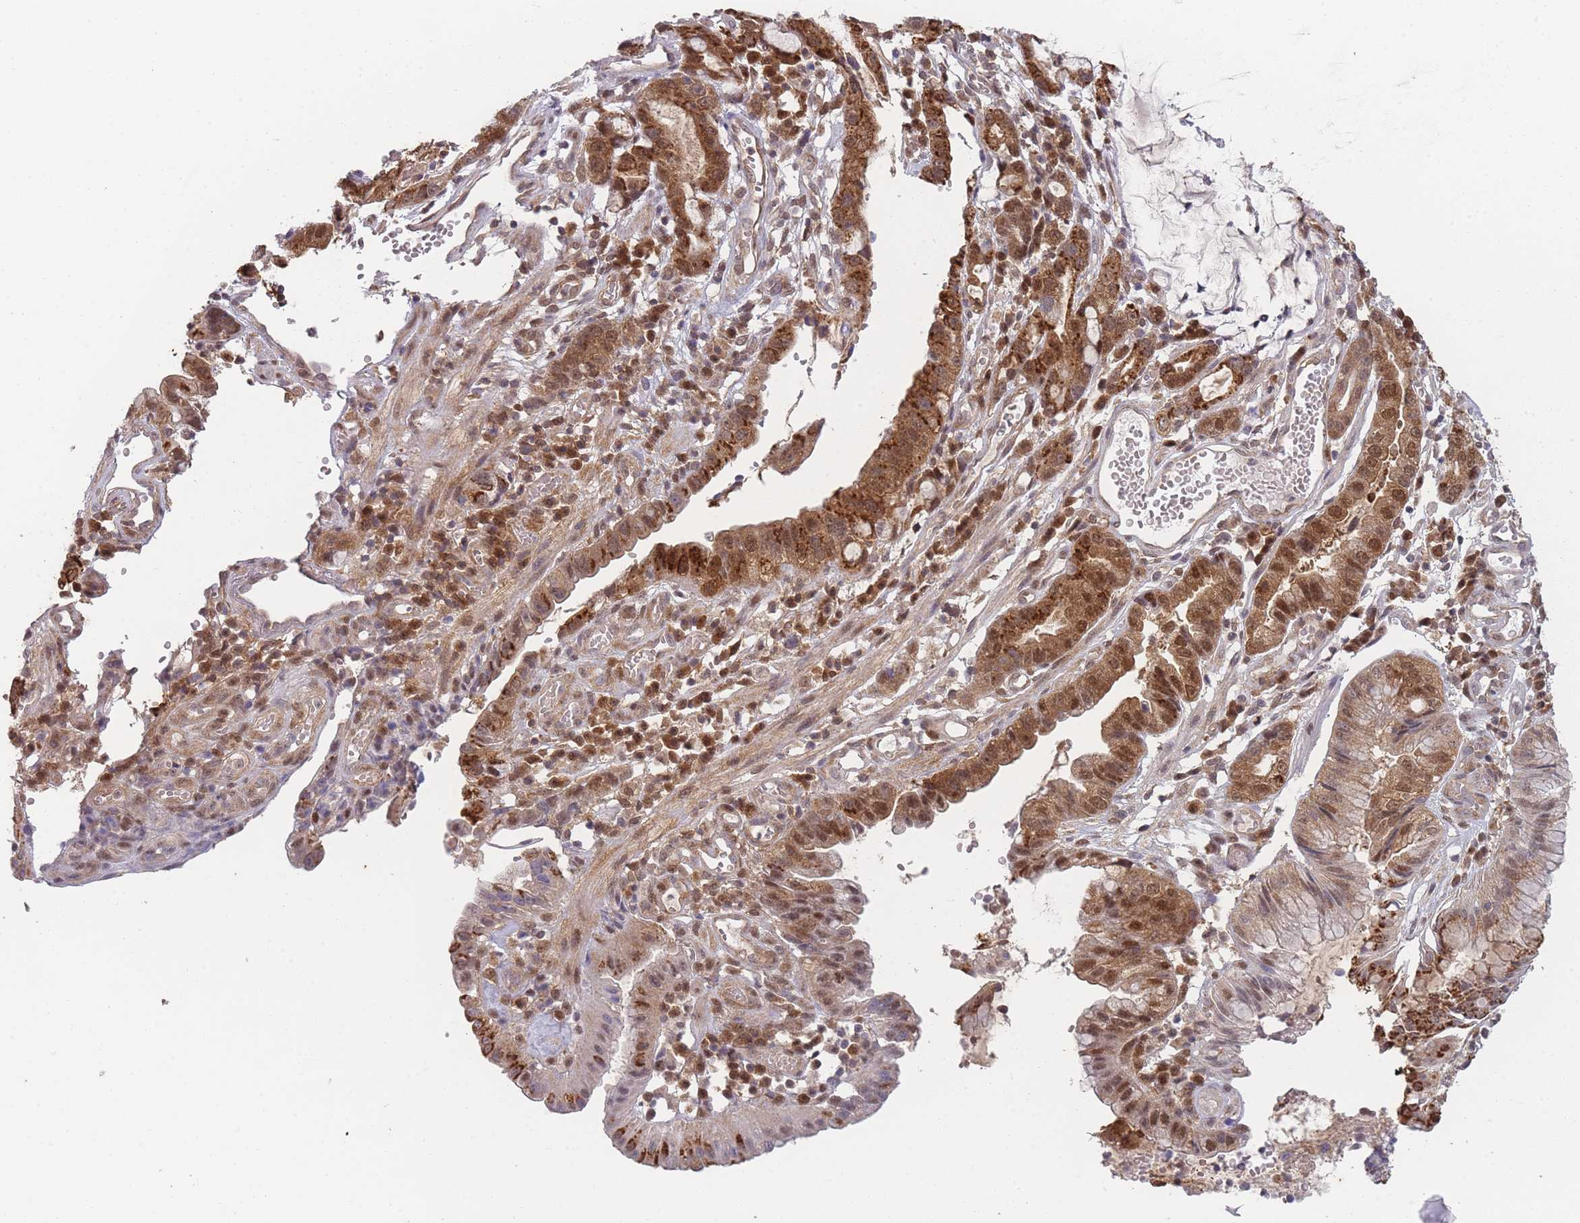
{"staining": {"intensity": "strong", "quantity": ">75%", "location": "cytoplasmic/membranous,nuclear"}, "tissue": "stomach cancer", "cell_type": "Tumor cells", "image_type": "cancer", "snomed": [{"axis": "morphology", "description": "Adenocarcinoma, NOS"}, {"axis": "topography", "description": "Stomach"}], "caption": "A histopathology image of human stomach adenocarcinoma stained for a protein exhibits strong cytoplasmic/membranous and nuclear brown staining in tumor cells. (Stains: DAB (3,3'-diaminobenzidine) in brown, nuclei in blue, Microscopy: brightfield microscopy at high magnification).", "gene": "MRI1", "patient": {"sex": "male", "age": 55}}